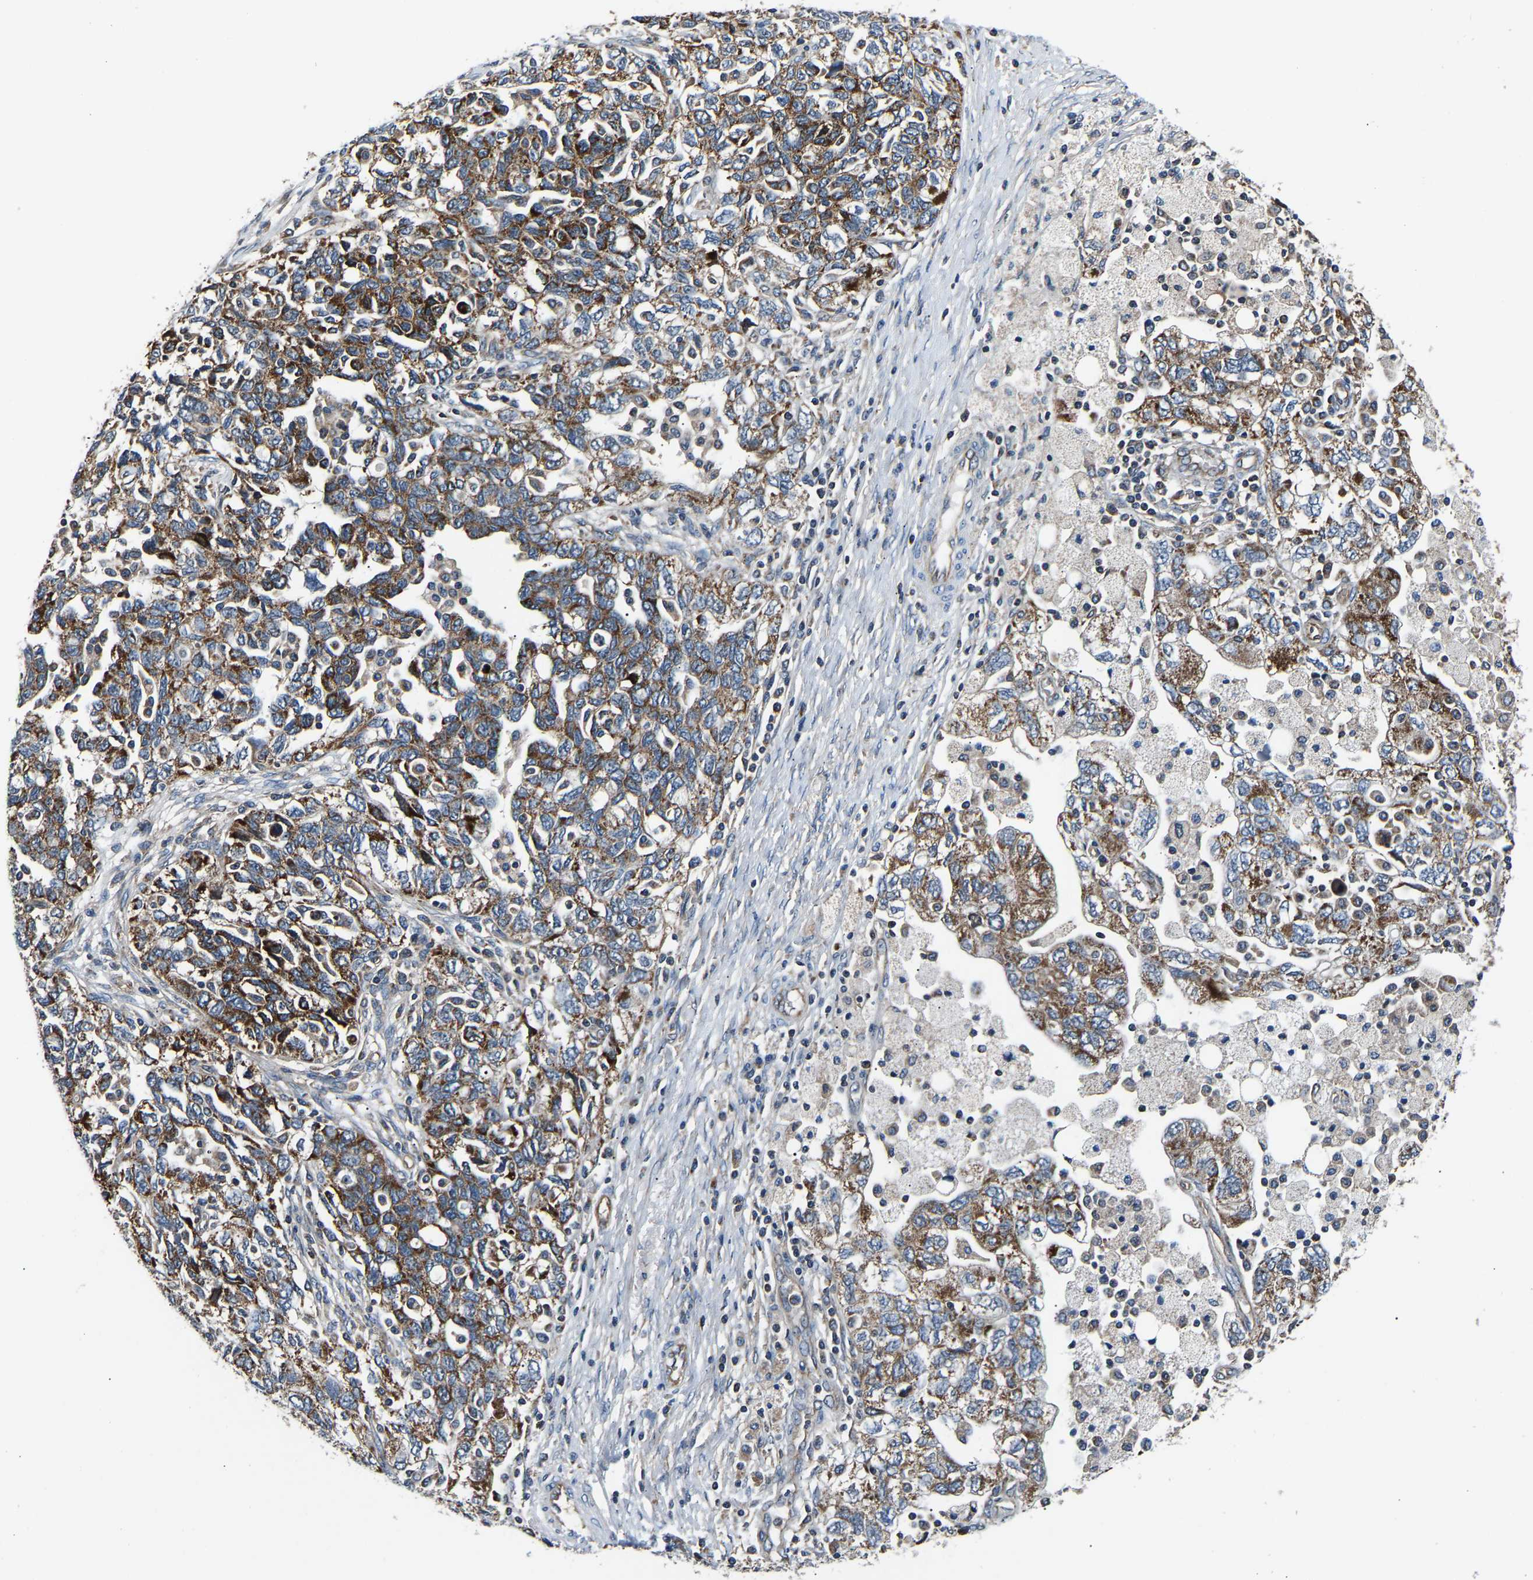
{"staining": {"intensity": "moderate", "quantity": ">75%", "location": "cytoplasmic/membranous"}, "tissue": "ovarian cancer", "cell_type": "Tumor cells", "image_type": "cancer", "snomed": [{"axis": "morphology", "description": "Carcinoma, NOS"}, {"axis": "morphology", "description": "Cystadenocarcinoma, serous, NOS"}, {"axis": "topography", "description": "Ovary"}], "caption": "Immunohistochemistry (IHC) (DAB) staining of carcinoma (ovarian) reveals moderate cytoplasmic/membranous protein staining in approximately >75% of tumor cells. The staining was performed using DAB (3,3'-diaminobenzidine), with brown indicating positive protein expression. Nuclei are stained blue with hematoxylin.", "gene": "GGCT", "patient": {"sex": "female", "age": 69}}